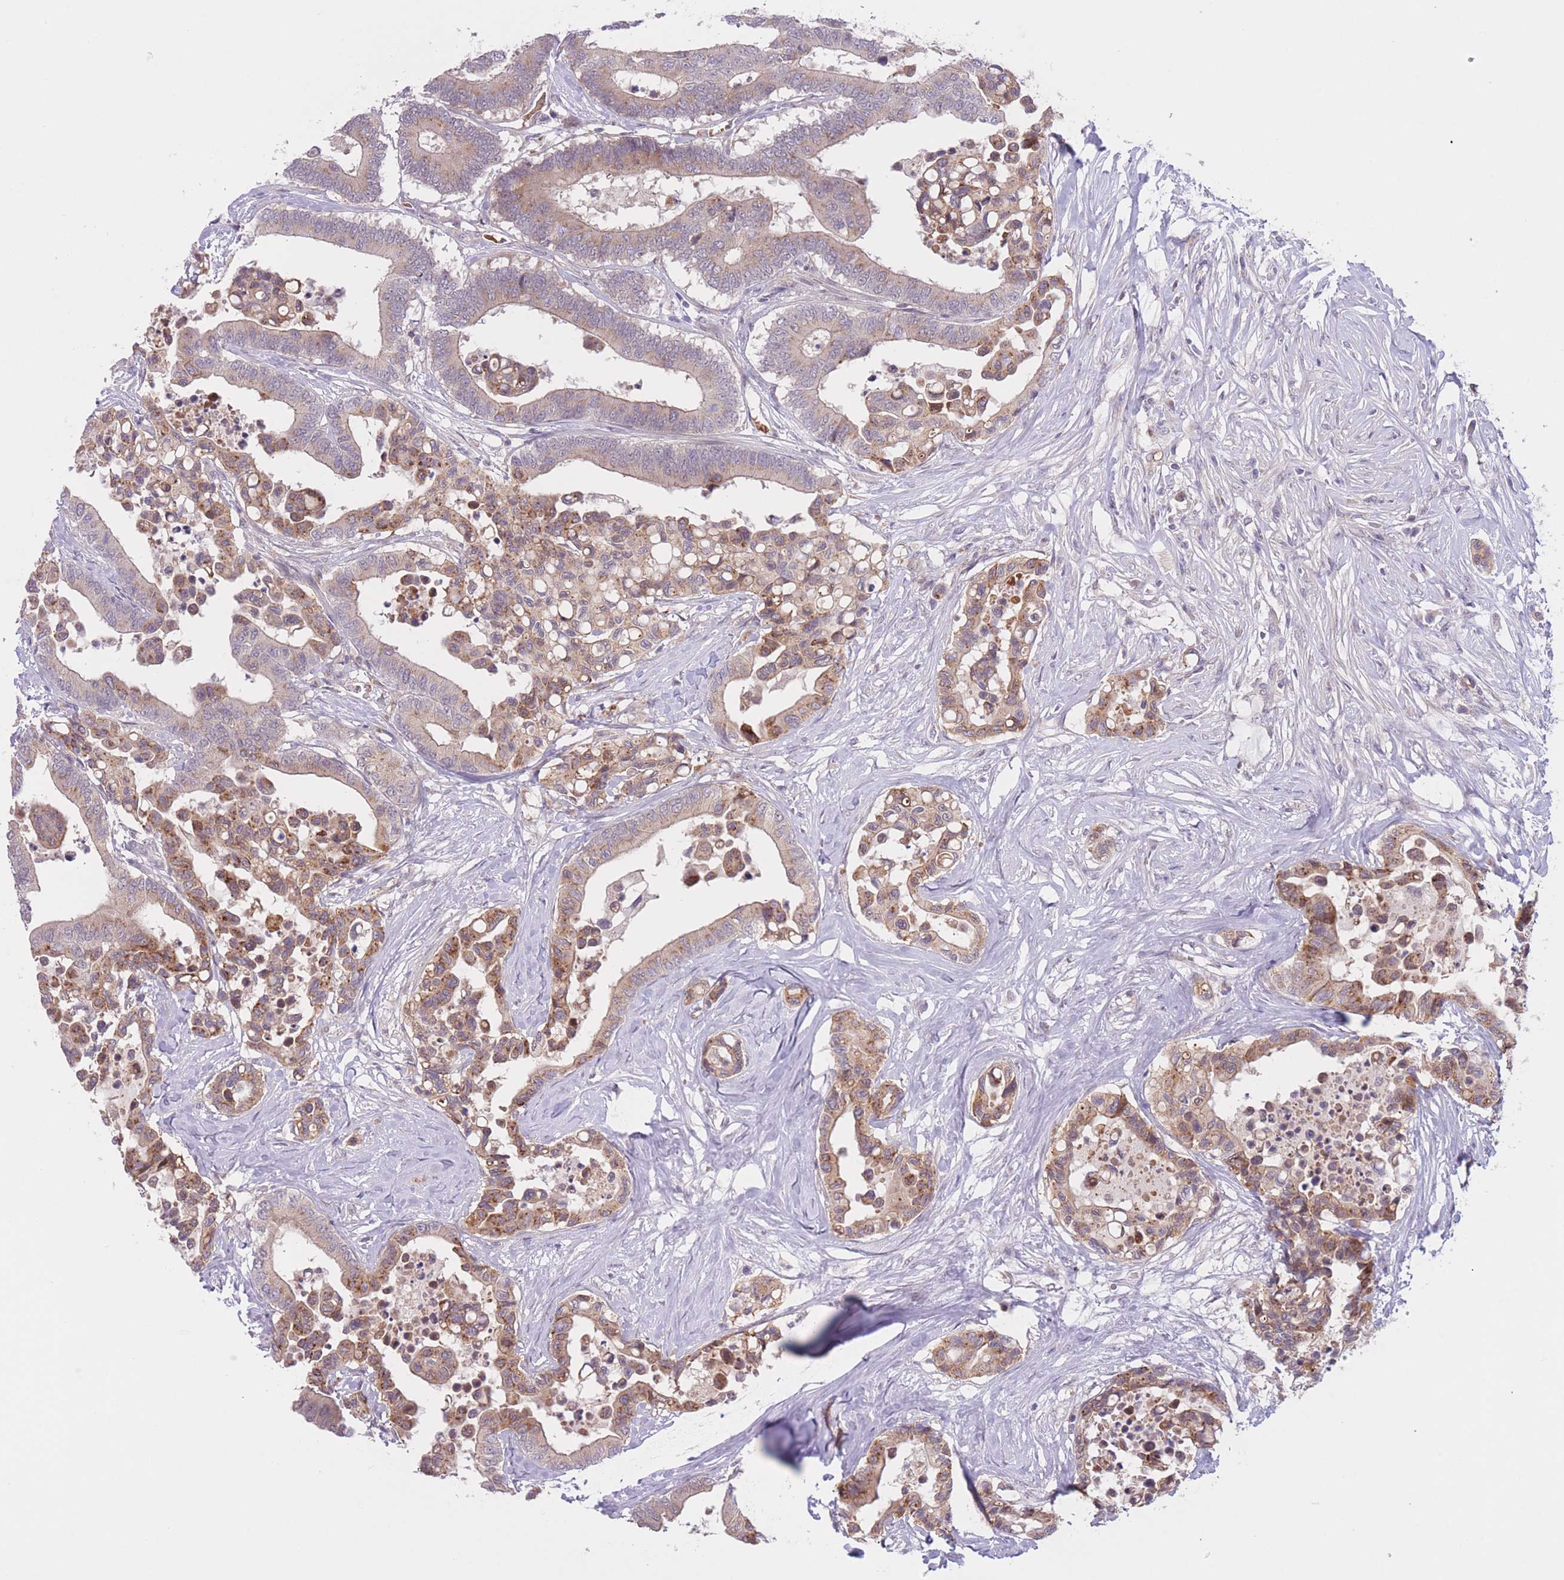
{"staining": {"intensity": "moderate", "quantity": "<25%", "location": "cytoplasmic/membranous"}, "tissue": "colorectal cancer", "cell_type": "Tumor cells", "image_type": "cancer", "snomed": [{"axis": "morphology", "description": "Normal tissue, NOS"}, {"axis": "morphology", "description": "Adenocarcinoma, NOS"}, {"axis": "topography", "description": "Colon"}], "caption": "This is an image of immunohistochemistry (IHC) staining of colorectal adenocarcinoma, which shows moderate positivity in the cytoplasmic/membranous of tumor cells.", "gene": "FUT5", "patient": {"sex": "male", "age": 82}}